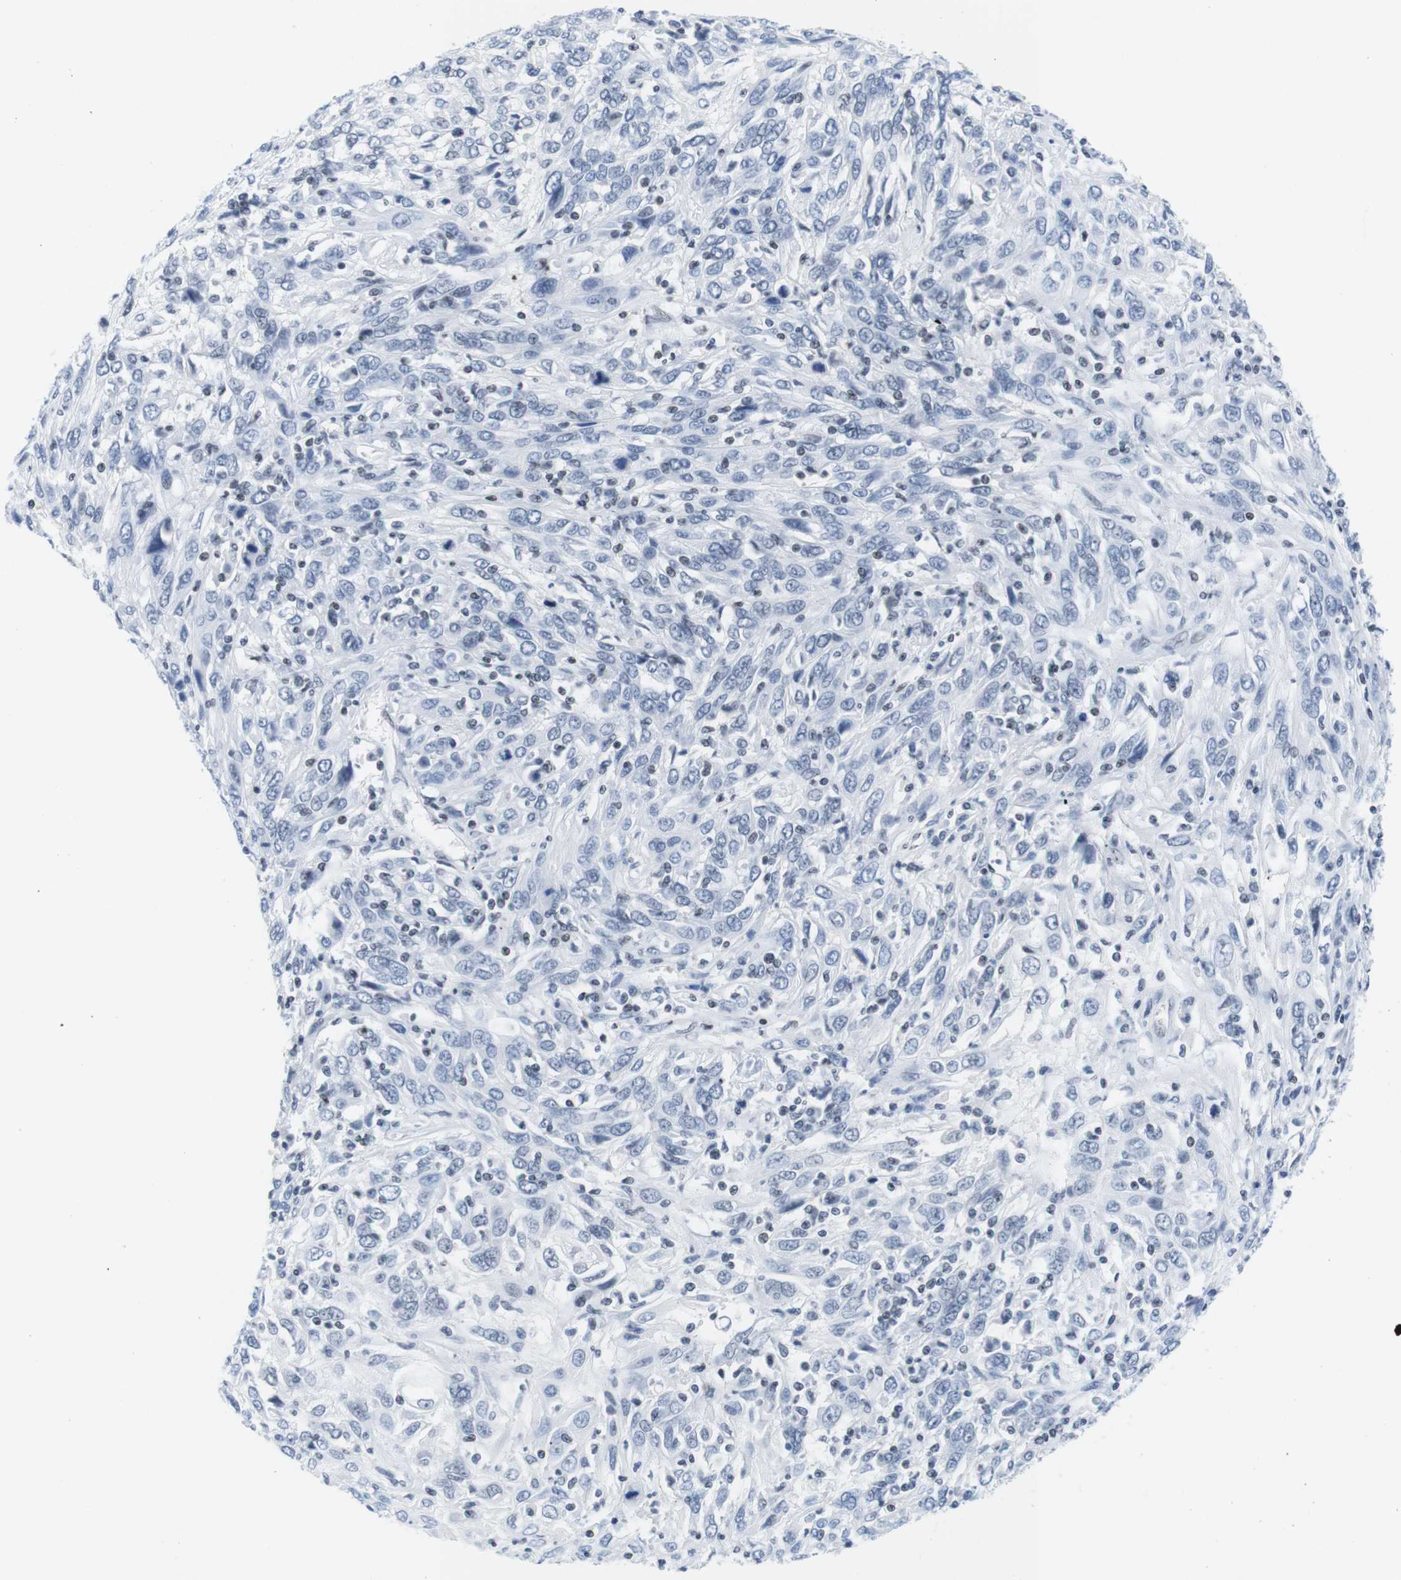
{"staining": {"intensity": "negative", "quantity": "none", "location": "none"}, "tissue": "cervical cancer", "cell_type": "Tumor cells", "image_type": "cancer", "snomed": [{"axis": "morphology", "description": "Squamous cell carcinoma, NOS"}, {"axis": "topography", "description": "Cervix"}], "caption": "Tumor cells show no significant protein expression in cervical cancer.", "gene": "IFI16", "patient": {"sex": "female", "age": 46}}